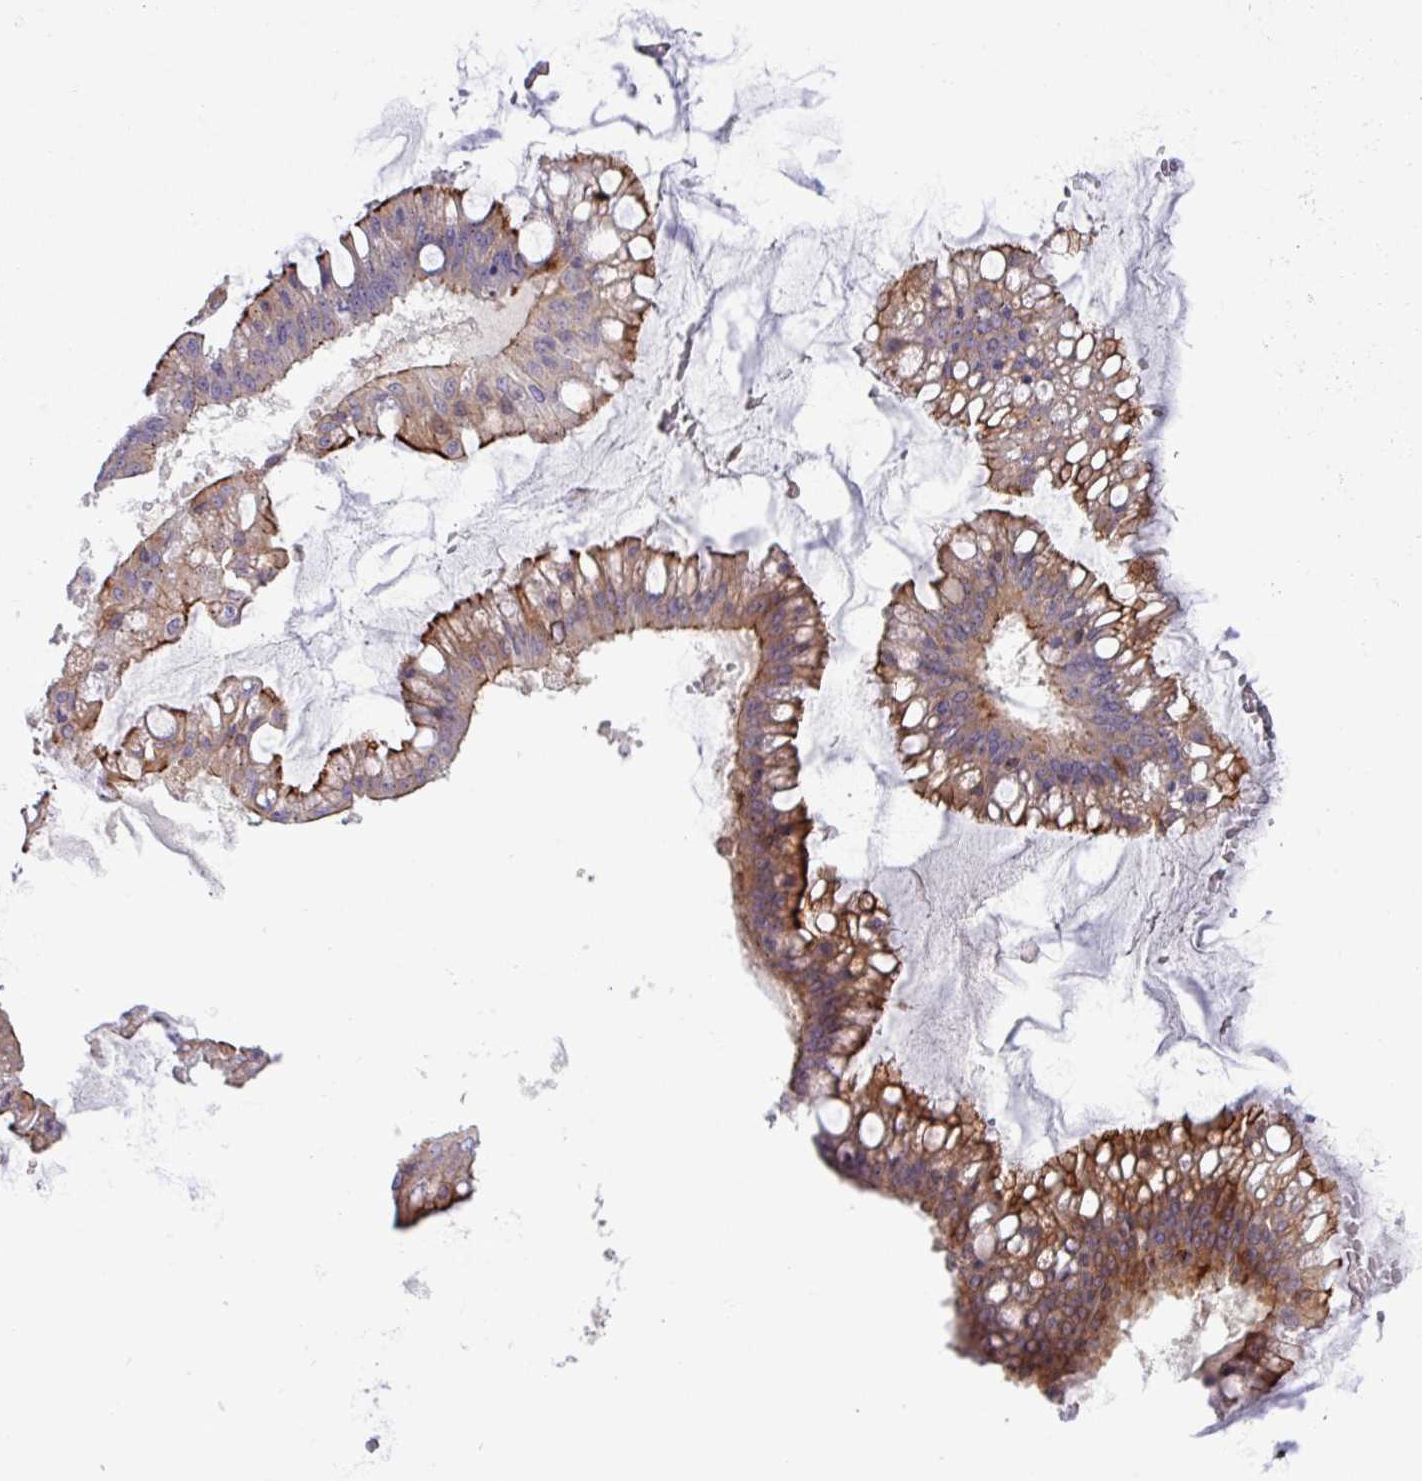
{"staining": {"intensity": "moderate", "quantity": "25%-75%", "location": "cytoplasmic/membranous"}, "tissue": "ovarian cancer", "cell_type": "Tumor cells", "image_type": "cancer", "snomed": [{"axis": "morphology", "description": "Cystadenocarcinoma, mucinous, NOS"}, {"axis": "topography", "description": "Ovary"}], "caption": "Moderate cytoplasmic/membranous positivity is seen in approximately 25%-75% of tumor cells in ovarian mucinous cystadenocarcinoma.", "gene": "CNTRL", "patient": {"sex": "female", "age": 73}}